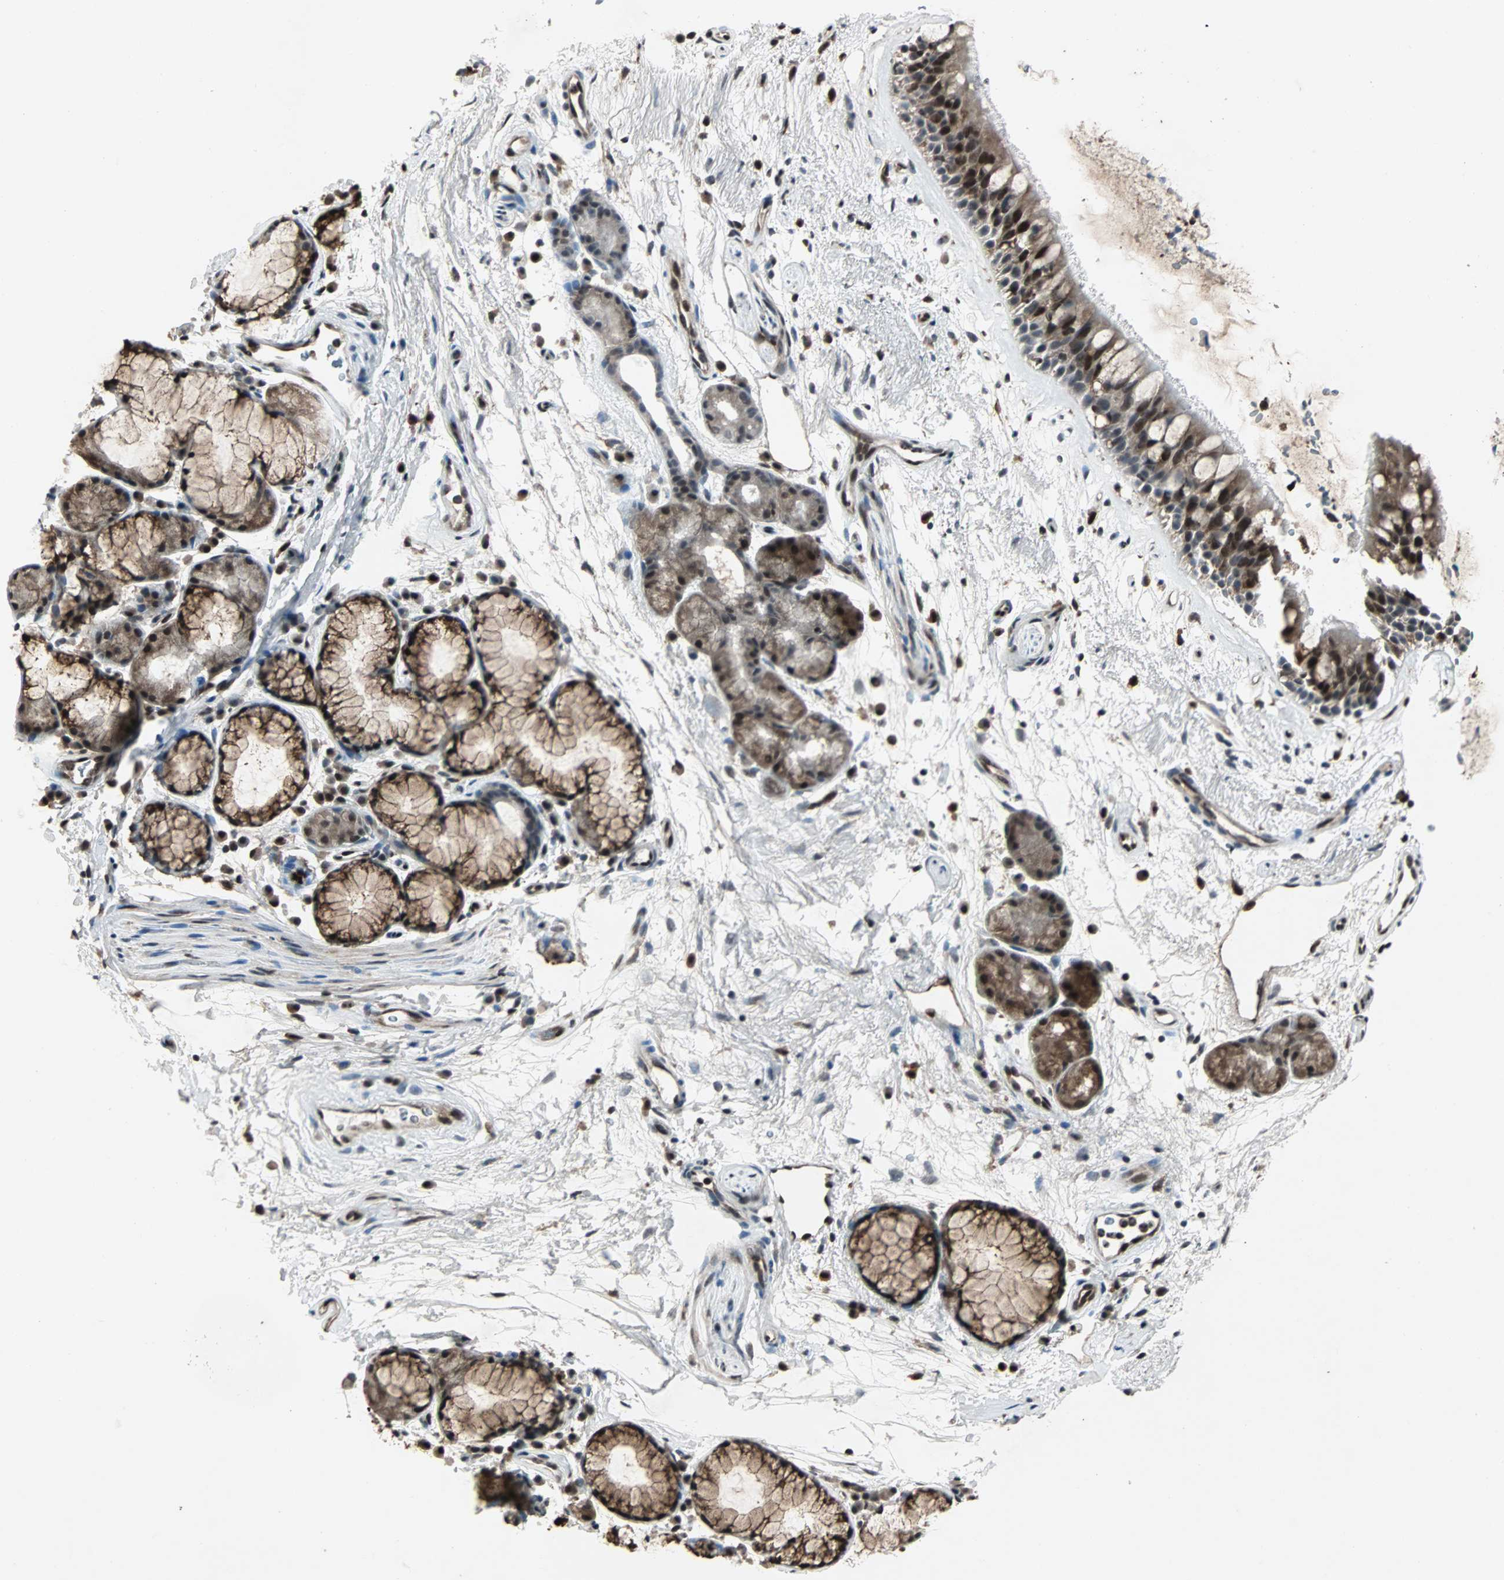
{"staining": {"intensity": "strong", "quantity": "25%-75%", "location": "cytoplasmic/membranous"}, "tissue": "bronchus", "cell_type": "Respiratory epithelial cells", "image_type": "normal", "snomed": [{"axis": "morphology", "description": "Normal tissue, NOS"}, {"axis": "topography", "description": "Bronchus"}], "caption": "Approximately 25%-75% of respiratory epithelial cells in unremarkable bronchus exhibit strong cytoplasmic/membranous protein positivity as visualized by brown immunohistochemical staining.", "gene": "ACLY", "patient": {"sex": "female", "age": 54}}